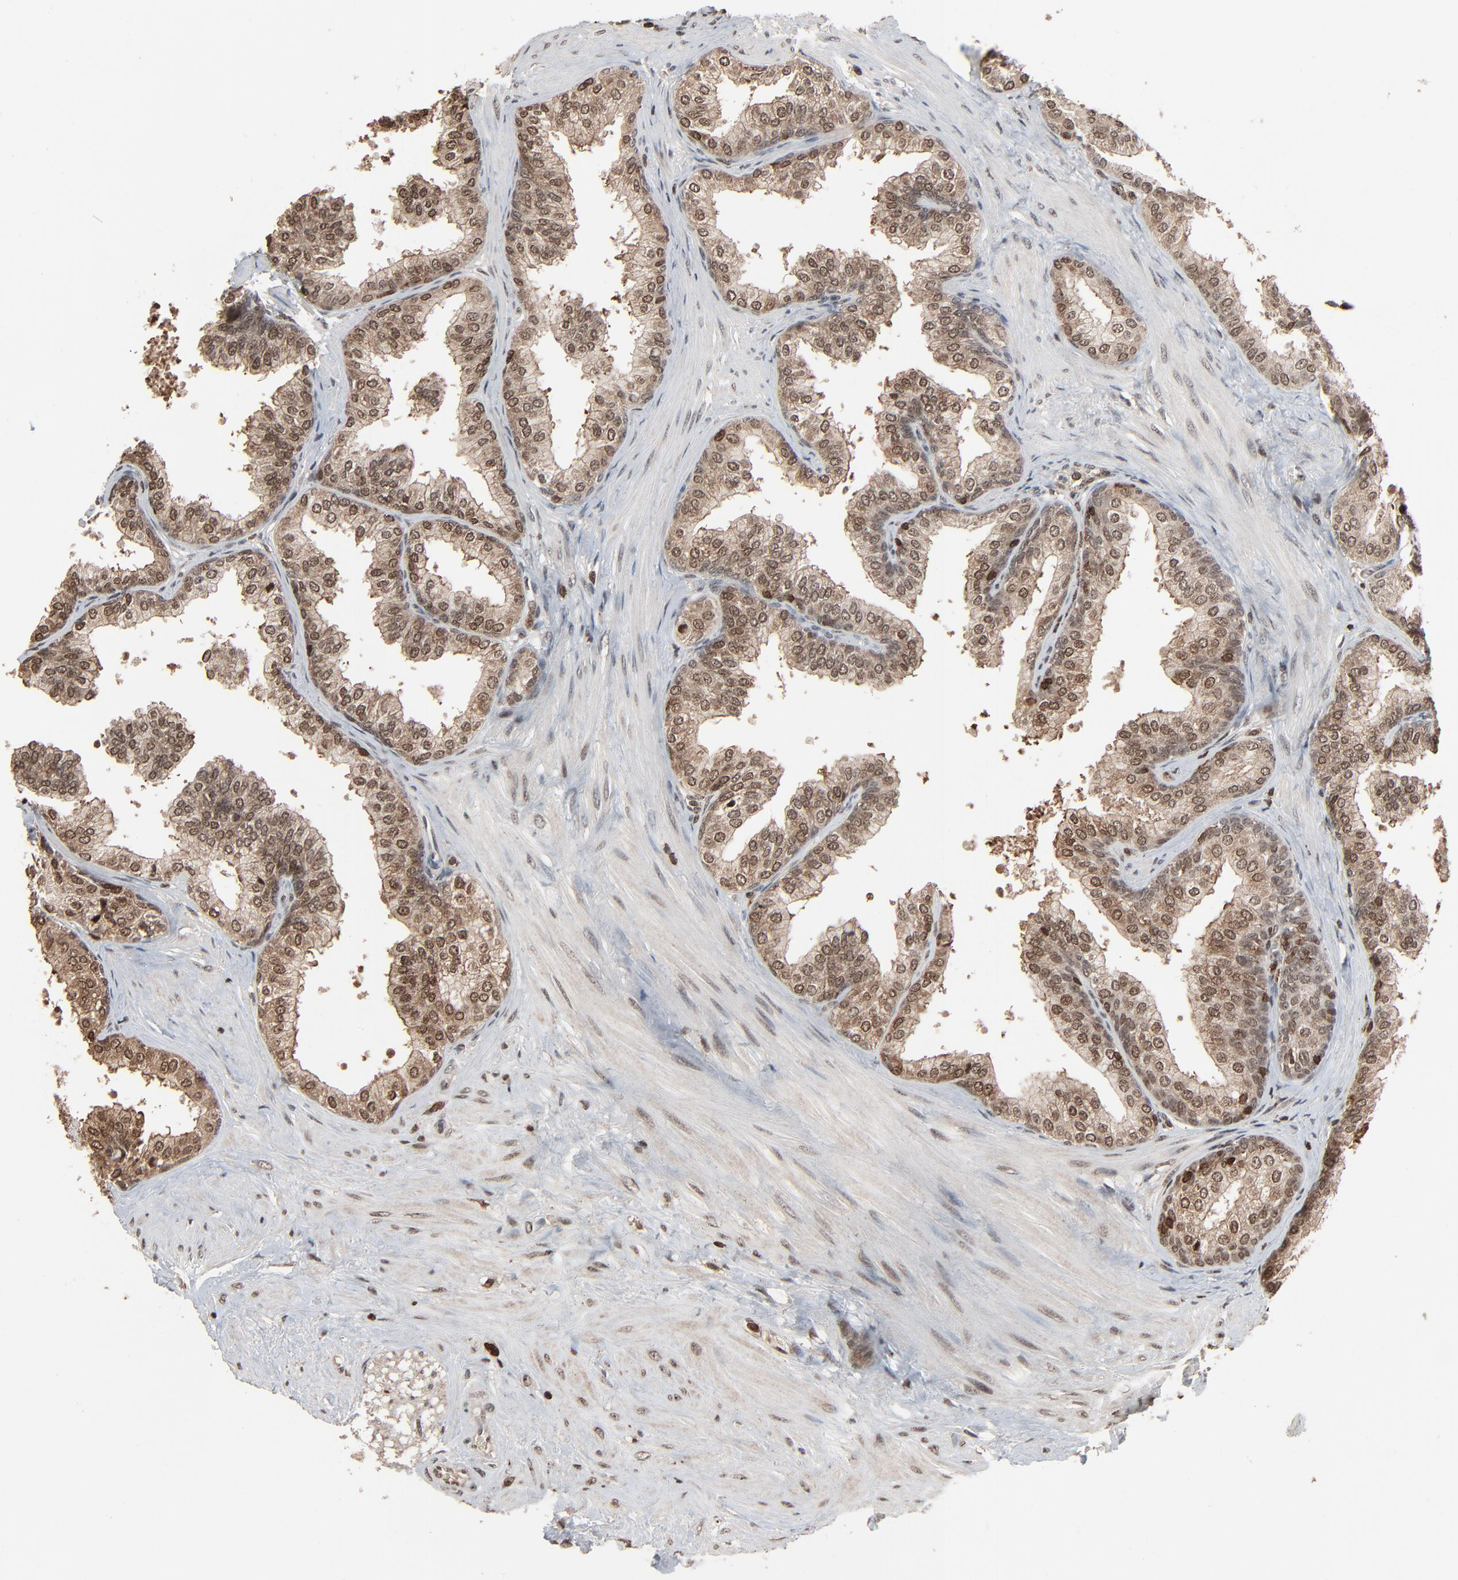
{"staining": {"intensity": "moderate", "quantity": ">75%", "location": "cytoplasmic/membranous,nuclear"}, "tissue": "prostate", "cell_type": "Glandular cells", "image_type": "normal", "snomed": [{"axis": "morphology", "description": "Normal tissue, NOS"}, {"axis": "topography", "description": "Prostate"}], "caption": "IHC (DAB) staining of normal prostate exhibits moderate cytoplasmic/membranous,nuclear protein positivity in about >75% of glandular cells.", "gene": "RPS6KA3", "patient": {"sex": "male", "age": 60}}